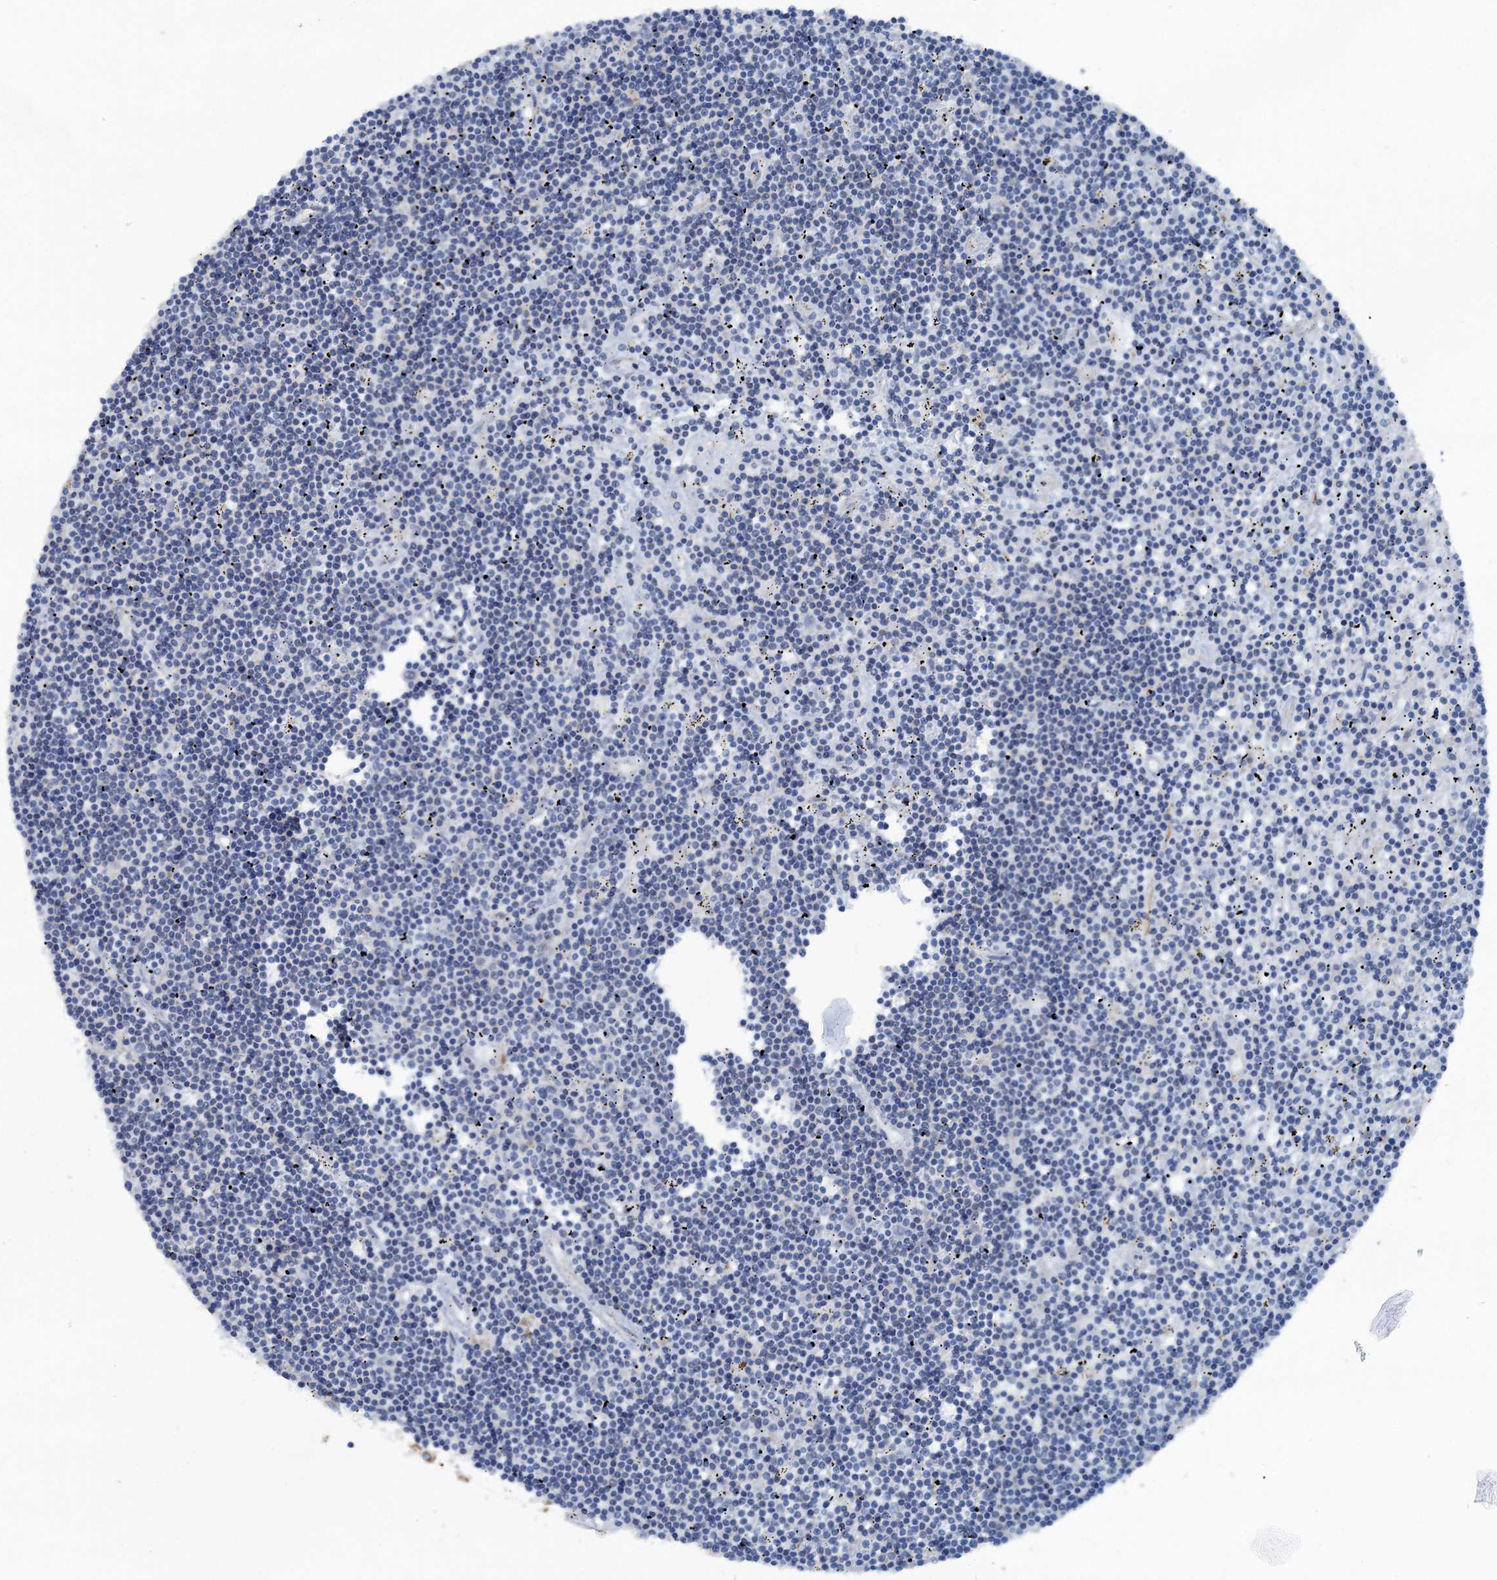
{"staining": {"intensity": "negative", "quantity": "none", "location": "none"}, "tissue": "lymphoma", "cell_type": "Tumor cells", "image_type": "cancer", "snomed": [{"axis": "morphology", "description": "Malignant lymphoma, non-Hodgkin's type, Low grade"}, {"axis": "topography", "description": "Spleen"}], "caption": "The micrograph demonstrates no significant expression in tumor cells of lymphoma.", "gene": "CALCOCO1", "patient": {"sex": "male", "age": 76}}